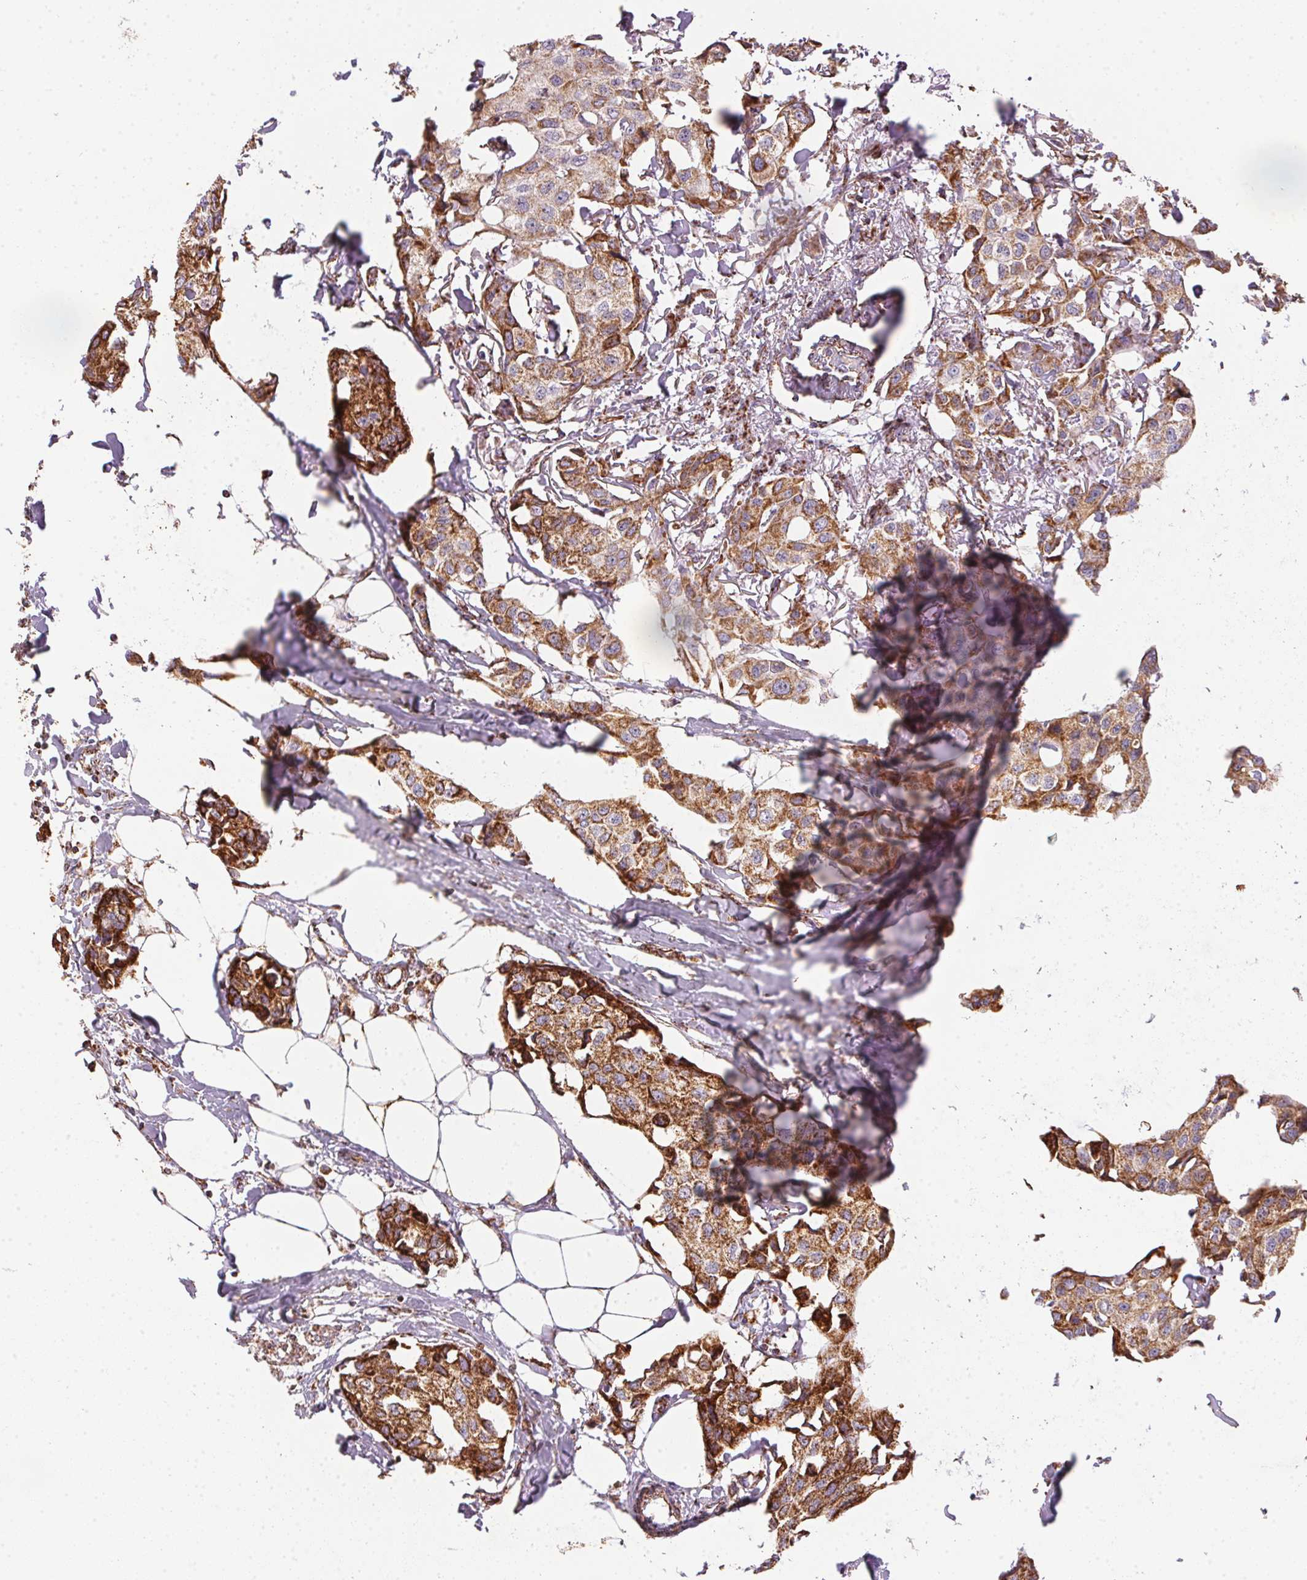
{"staining": {"intensity": "strong", "quantity": ">75%", "location": "cytoplasmic/membranous"}, "tissue": "breast cancer", "cell_type": "Tumor cells", "image_type": "cancer", "snomed": [{"axis": "morphology", "description": "Duct carcinoma"}, {"axis": "topography", "description": "Breast"}], "caption": "Immunohistochemistry (IHC) histopathology image of human breast infiltrating ductal carcinoma stained for a protein (brown), which displays high levels of strong cytoplasmic/membranous staining in approximately >75% of tumor cells.", "gene": "NDUFS2", "patient": {"sex": "female", "age": 80}}